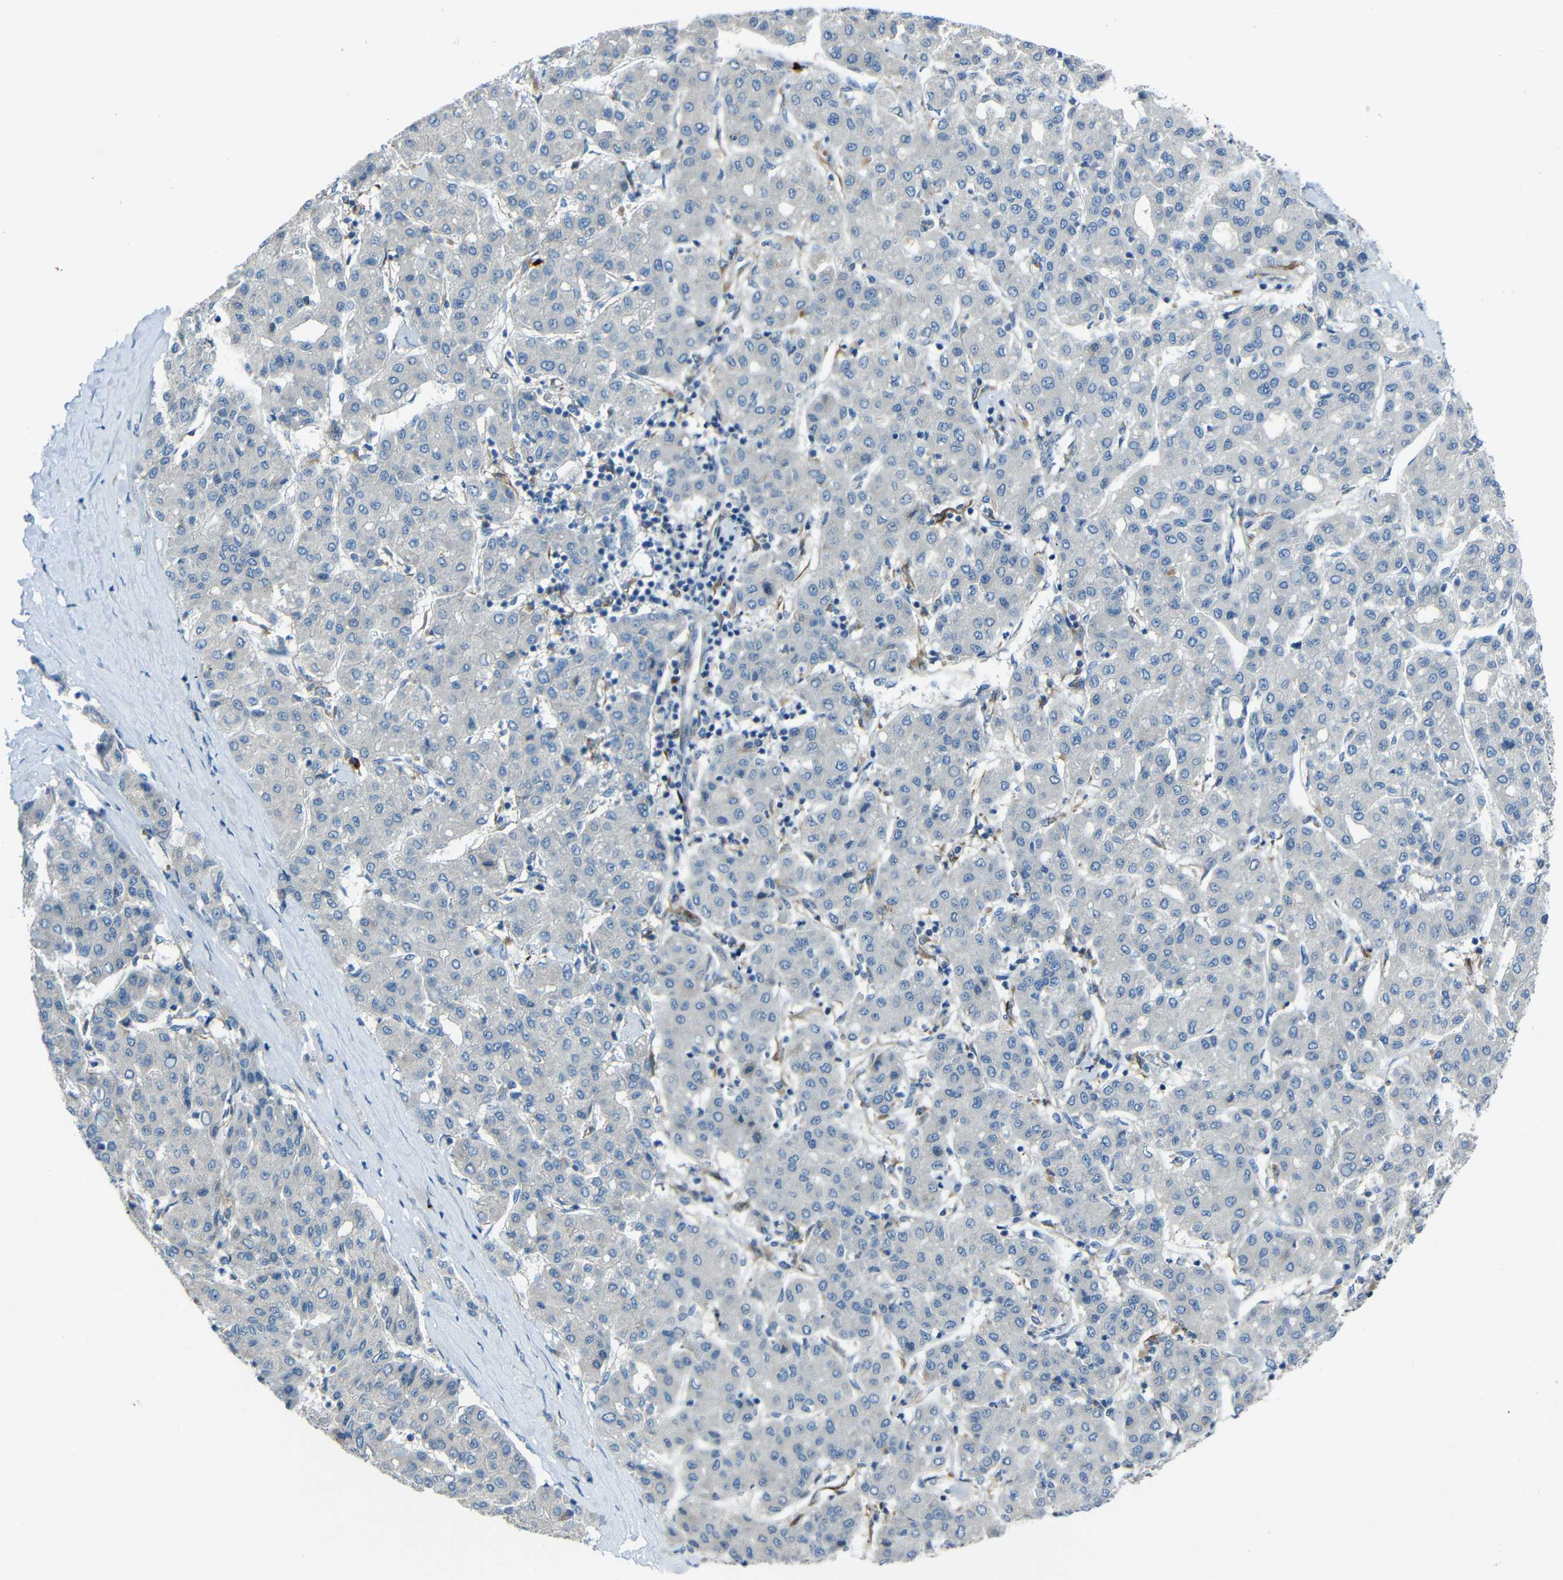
{"staining": {"intensity": "negative", "quantity": "none", "location": "none"}, "tissue": "liver cancer", "cell_type": "Tumor cells", "image_type": "cancer", "snomed": [{"axis": "morphology", "description": "Carcinoma, Hepatocellular, NOS"}, {"axis": "topography", "description": "Liver"}], "caption": "The histopathology image reveals no staining of tumor cells in liver cancer (hepatocellular carcinoma).", "gene": "DCLK1", "patient": {"sex": "male", "age": 65}}